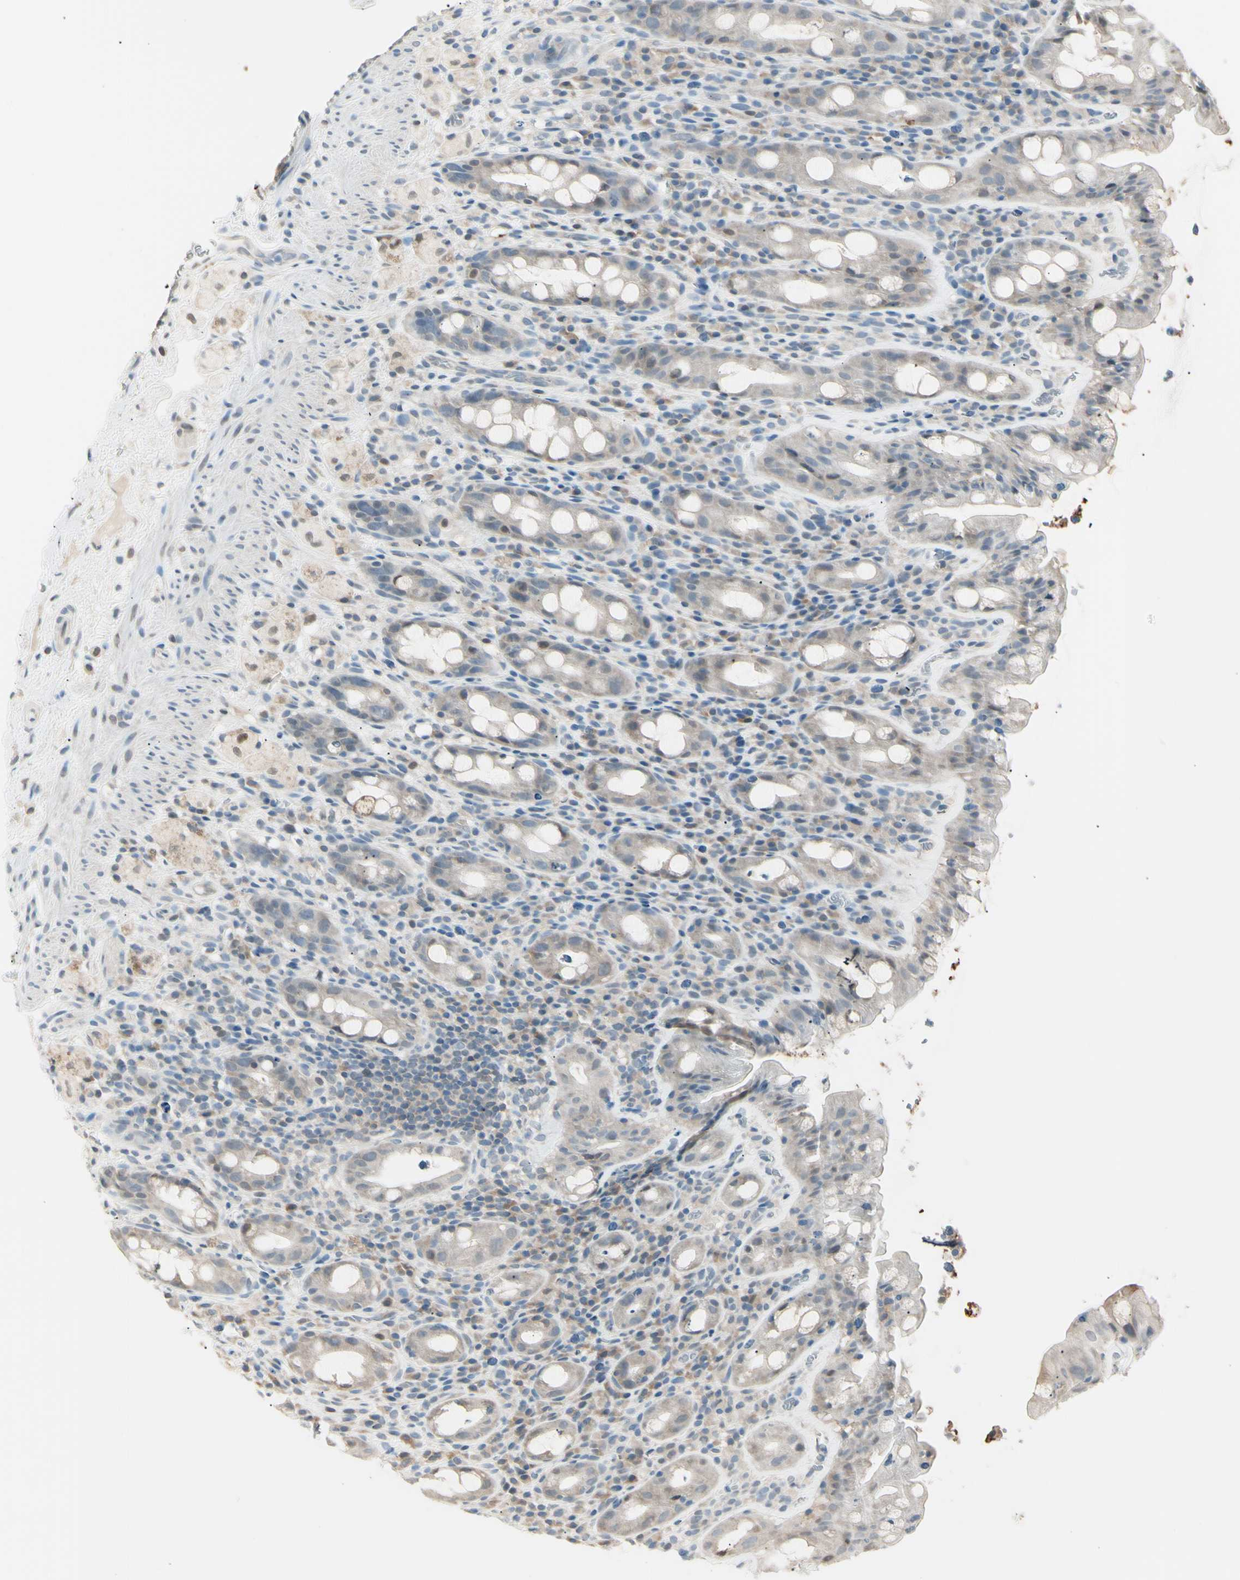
{"staining": {"intensity": "weak", "quantity": "<25%", "location": "cytoplasmic/membranous"}, "tissue": "rectum", "cell_type": "Glandular cells", "image_type": "normal", "snomed": [{"axis": "morphology", "description": "Normal tissue, NOS"}, {"axis": "topography", "description": "Rectum"}], "caption": "Protein analysis of unremarkable rectum displays no significant staining in glandular cells. (Immunohistochemistry (ihc), brightfield microscopy, high magnification).", "gene": "LHPP", "patient": {"sex": "male", "age": 44}}